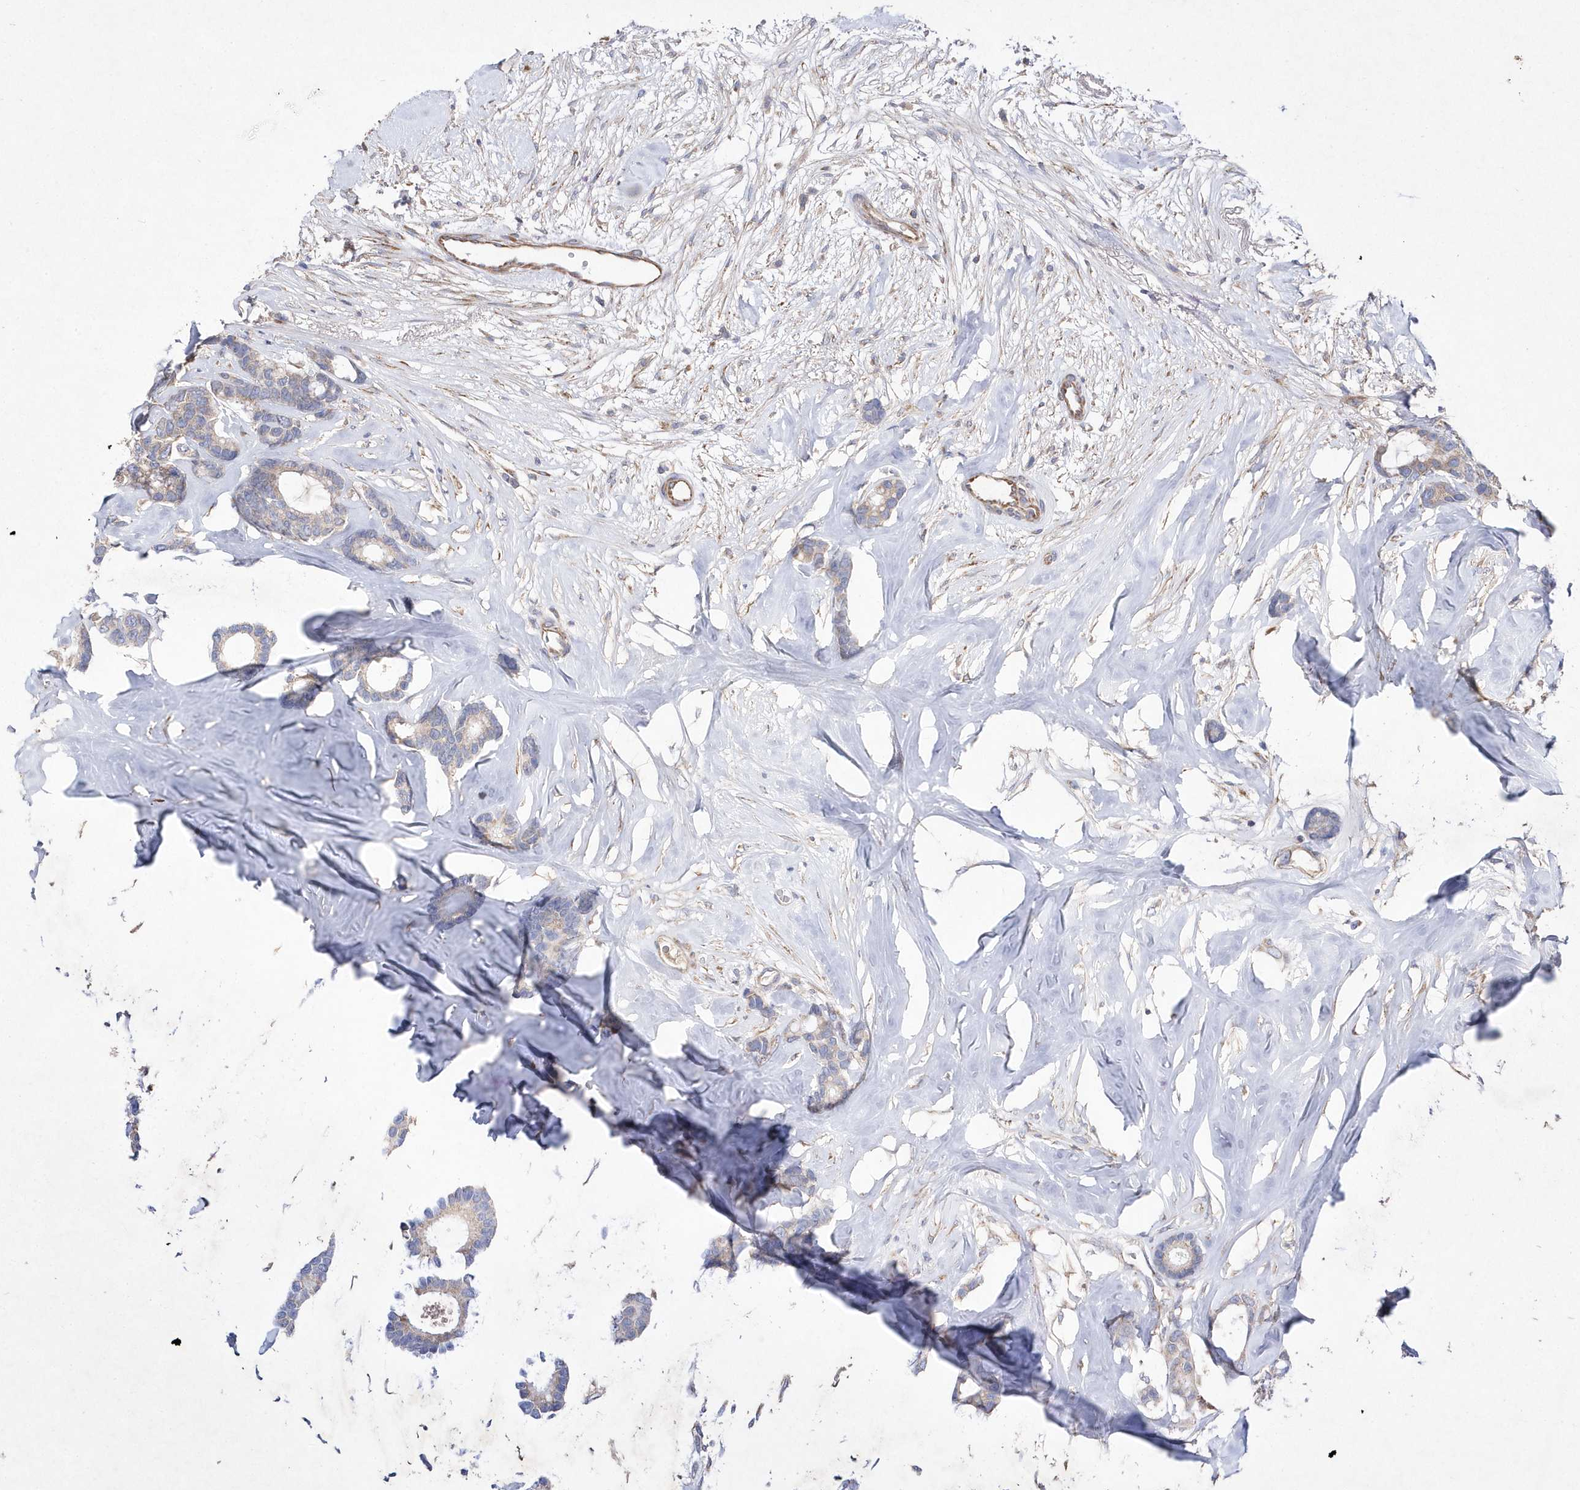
{"staining": {"intensity": "weak", "quantity": "25%-75%", "location": "cytoplasmic/membranous"}, "tissue": "breast cancer", "cell_type": "Tumor cells", "image_type": "cancer", "snomed": [{"axis": "morphology", "description": "Duct carcinoma"}, {"axis": "topography", "description": "Breast"}], "caption": "Tumor cells demonstrate weak cytoplasmic/membranous positivity in approximately 25%-75% of cells in breast cancer (intraductal carcinoma).", "gene": "METTL8", "patient": {"sex": "female", "age": 87}}